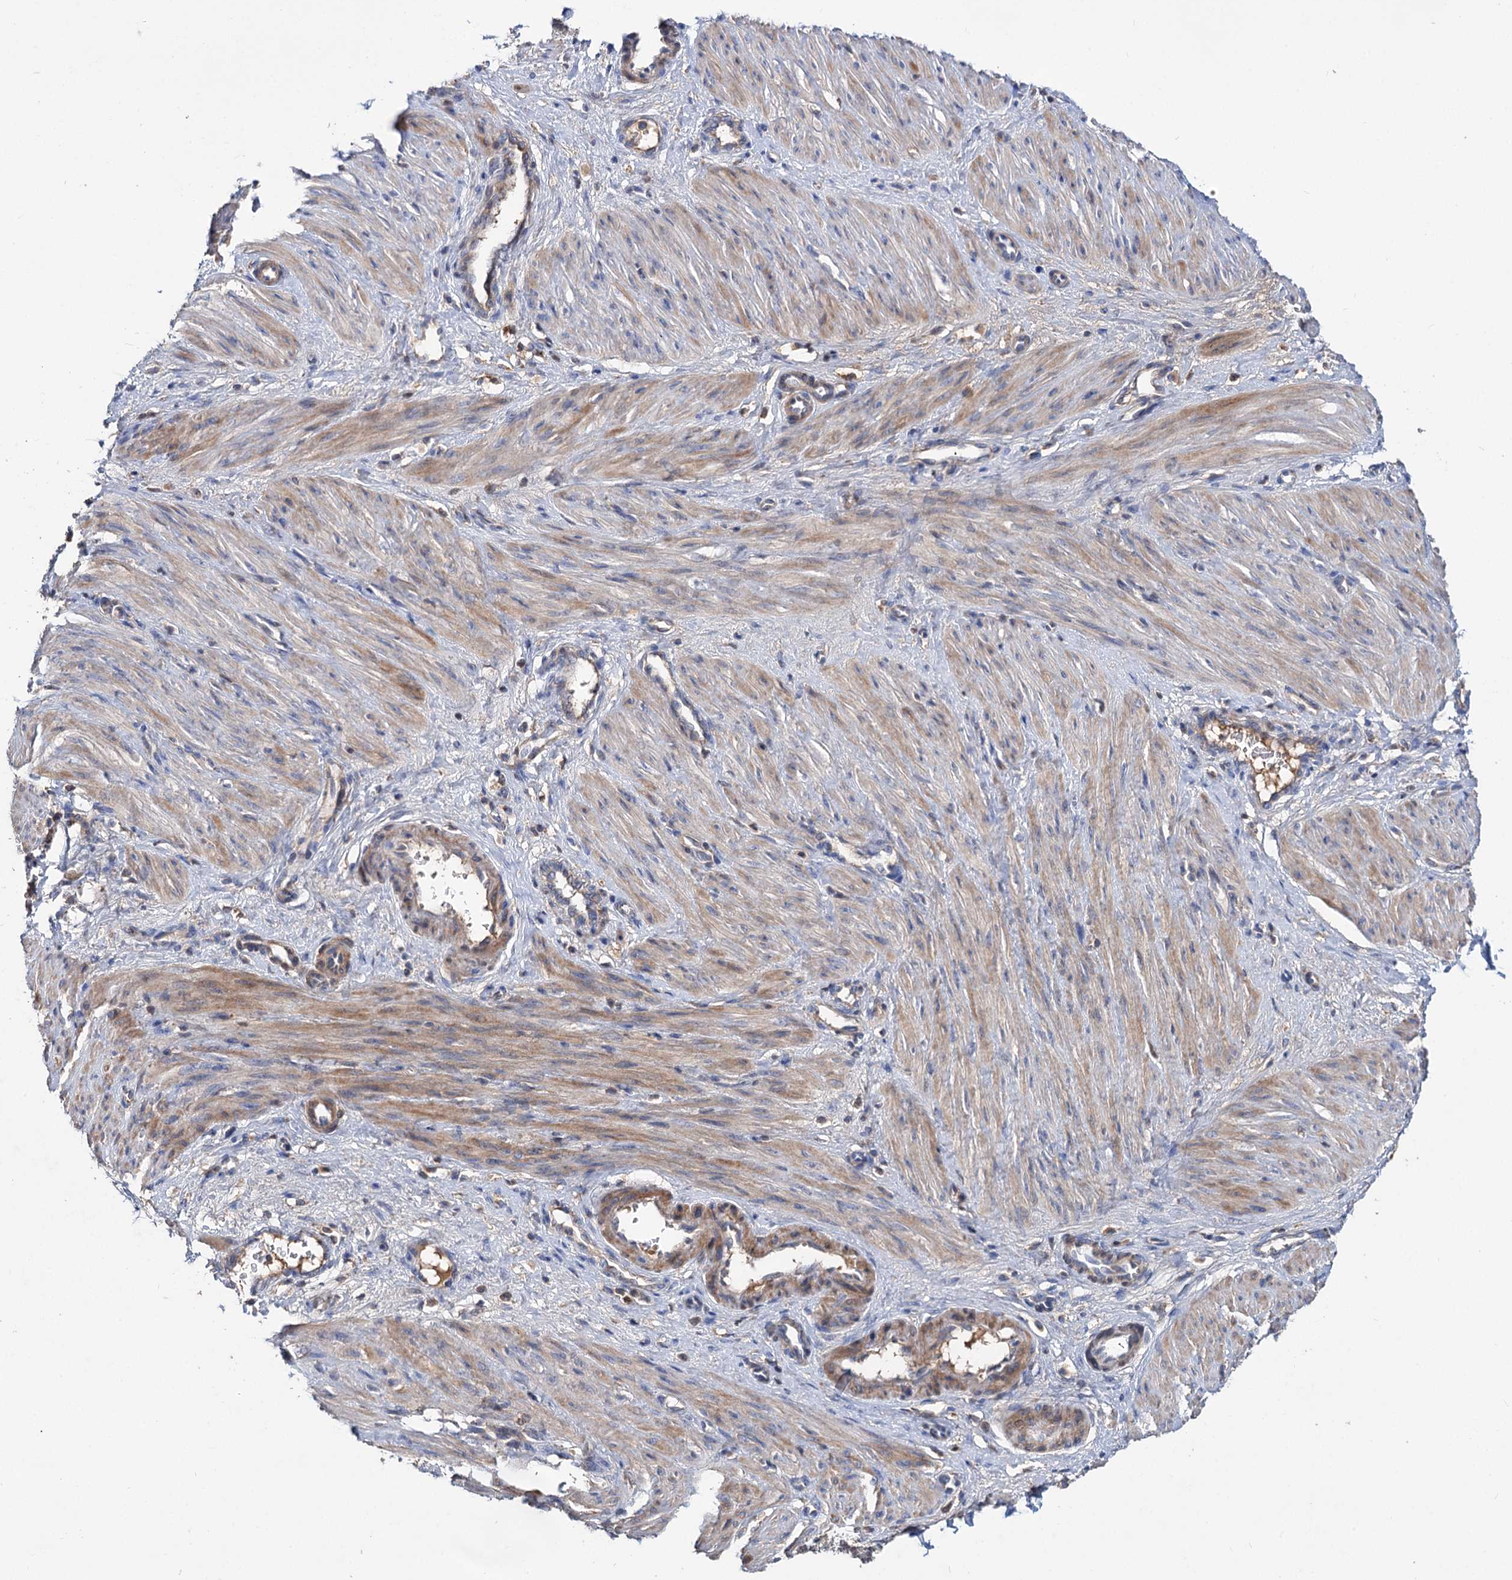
{"staining": {"intensity": "moderate", "quantity": "25%-75%", "location": "cytoplasmic/membranous"}, "tissue": "smooth muscle", "cell_type": "Smooth muscle cells", "image_type": "normal", "snomed": [{"axis": "morphology", "description": "Normal tissue, NOS"}, {"axis": "topography", "description": "Endometrium"}], "caption": "A micrograph of smooth muscle stained for a protein exhibits moderate cytoplasmic/membranous brown staining in smooth muscle cells.", "gene": "CLPB", "patient": {"sex": "female", "age": 33}}